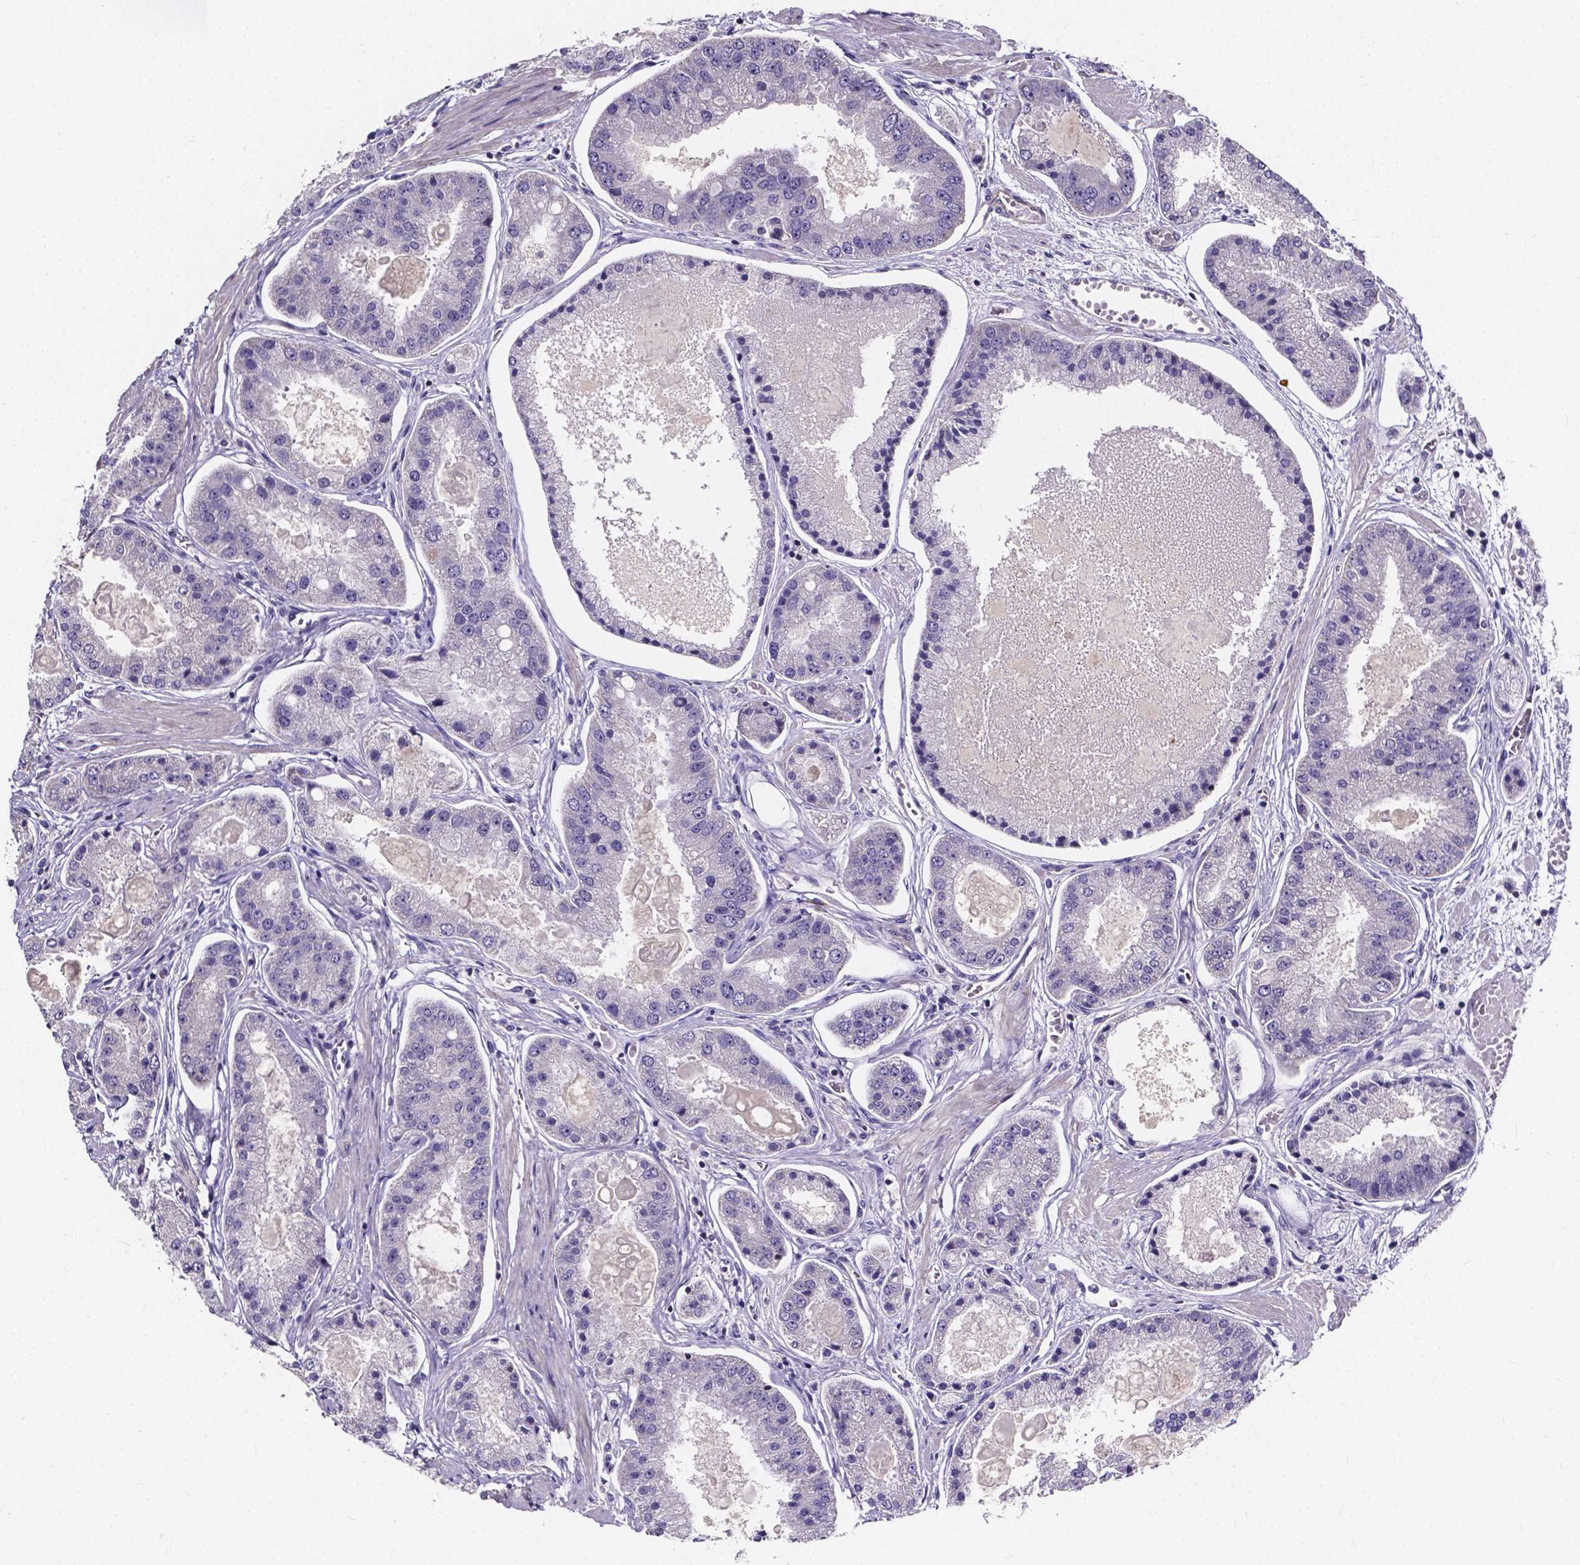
{"staining": {"intensity": "negative", "quantity": "none", "location": "none"}, "tissue": "prostate cancer", "cell_type": "Tumor cells", "image_type": "cancer", "snomed": [{"axis": "morphology", "description": "Adenocarcinoma, High grade"}, {"axis": "topography", "description": "Prostate"}], "caption": "Prostate cancer was stained to show a protein in brown. There is no significant expression in tumor cells. (Stains: DAB immunohistochemistry (IHC) with hematoxylin counter stain, Microscopy: brightfield microscopy at high magnification).", "gene": "THEMIS", "patient": {"sex": "male", "age": 67}}